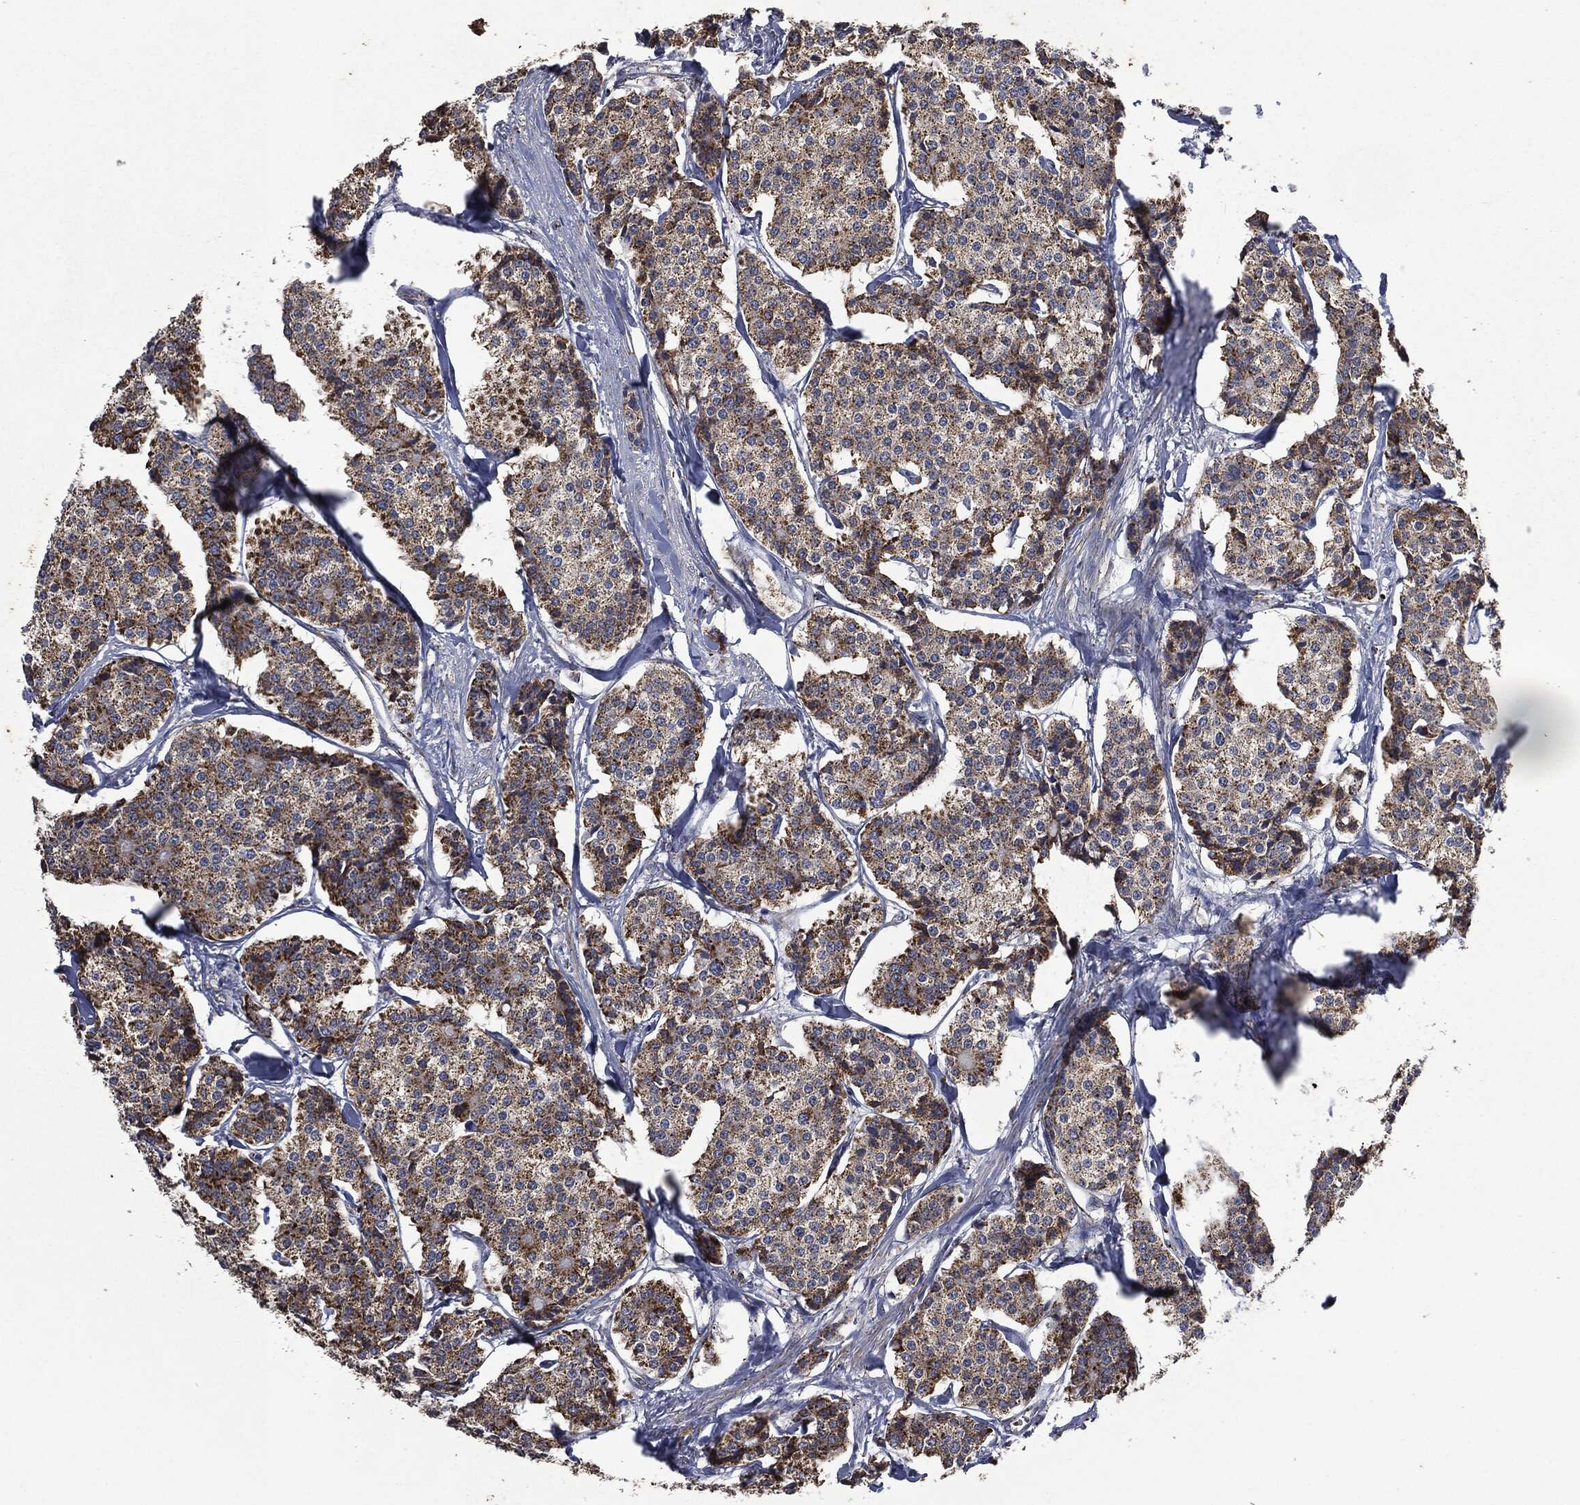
{"staining": {"intensity": "moderate", "quantity": ">75%", "location": "cytoplasmic/membranous"}, "tissue": "carcinoid", "cell_type": "Tumor cells", "image_type": "cancer", "snomed": [{"axis": "morphology", "description": "Carcinoid, malignant, NOS"}, {"axis": "topography", "description": "Small intestine"}], "caption": "Immunohistochemistry (IHC) histopathology image of neoplastic tissue: malignant carcinoid stained using immunohistochemistry (IHC) displays medium levels of moderate protein expression localized specifically in the cytoplasmic/membranous of tumor cells, appearing as a cytoplasmic/membranous brown color.", "gene": "RYK", "patient": {"sex": "female", "age": 65}}